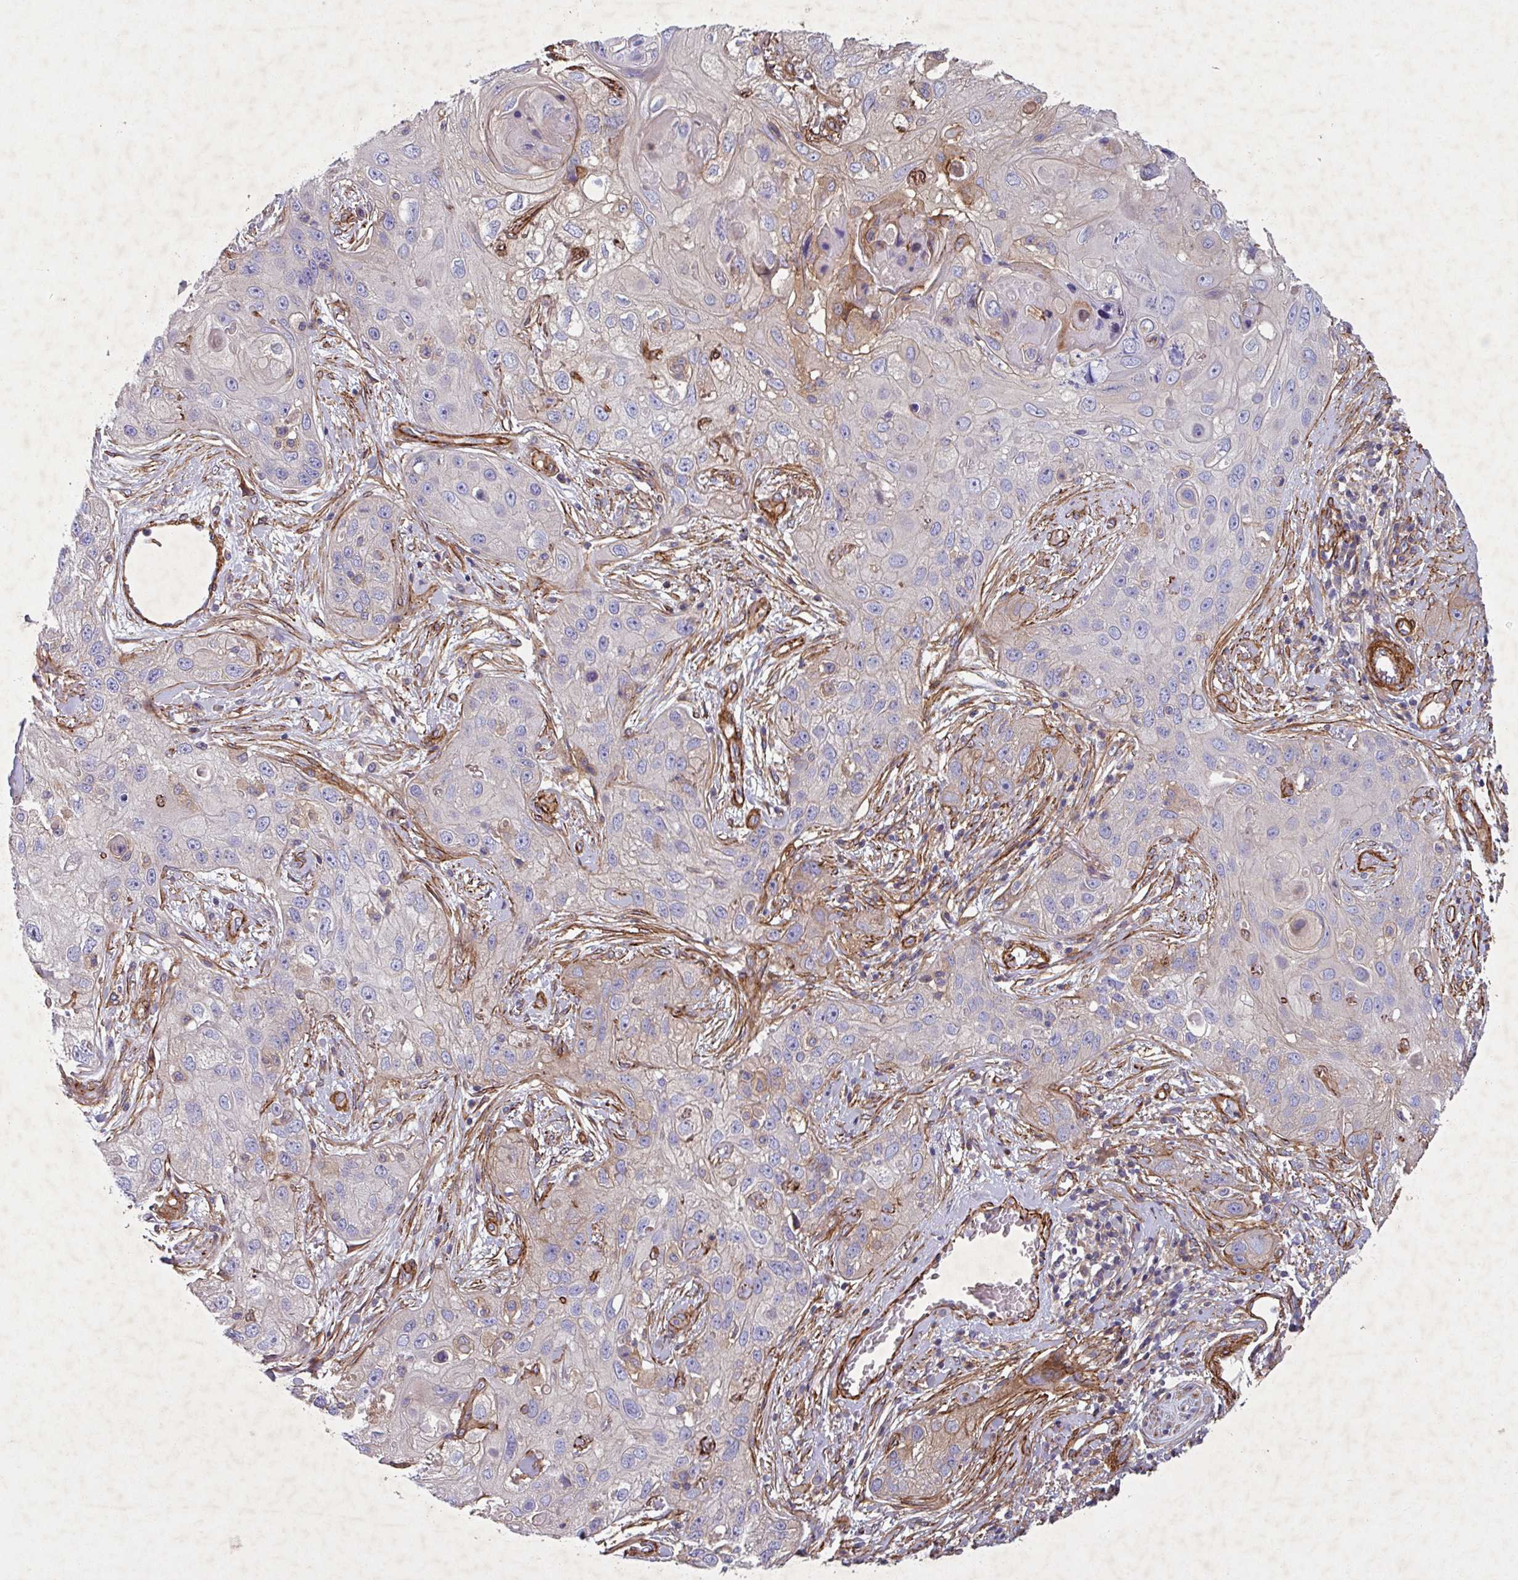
{"staining": {"intensity": "weak", "quantity": "<25%", "location": "cytoplasmic/membranous"}, "tissue": "skin cancer", "cell_type": "Tumor cells", "image_type": "cancer", "snomed": [{"axis": "morphology", "description": "Squamous cell carcinoma, NOS"}, {"axis": "topography", "description": "Skin"}, {"axis": "topography", "description": "Vulva"}], "caption": "Immunohistochemical staining of human squamous cell carcinoma (skin) shows no significant staining in tumor cells.", "gene": "ATP2C2", "patient": {"sex": "female", "age": 86}}